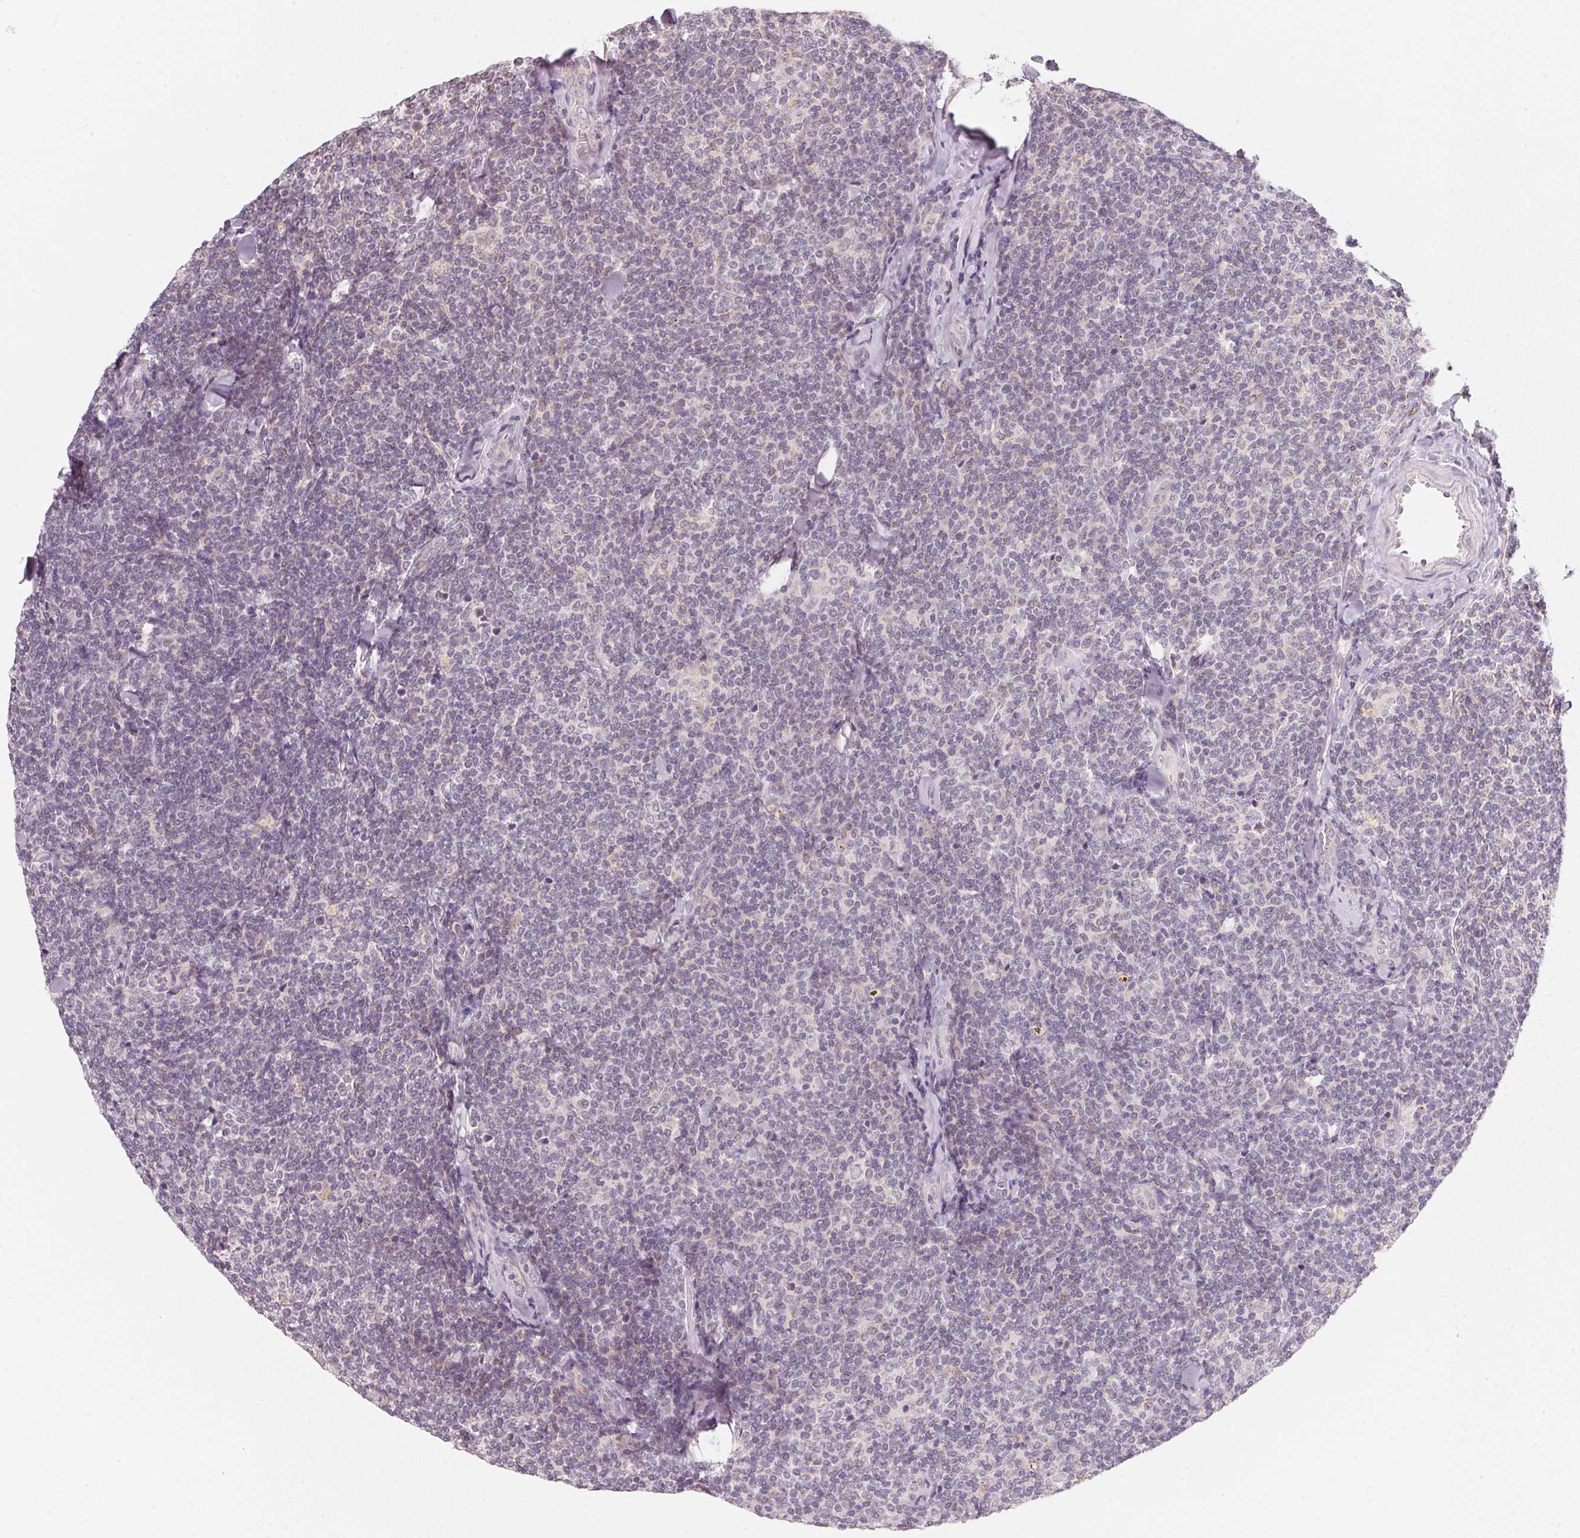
{"staining": {"intensity": "negative", "quantity": "none", "location": "none"}, "tissue": "lymphoma", "cell_type": "Tumor cells", "image_type": "cancer", "snomed": [{"axis": "morphology", "description": "Malignant lymphoma, non-Hodgkin's type, Low grade"}, {"axis": "topography", "description": "Lymph node"}], "caption": "The image displays no significant expression in tumor cells of low-grade malignant lymphoma, non-Hodgkin's type.", "gene": "ANKRD31", "patient": {"sex": "female", "age": 56}}